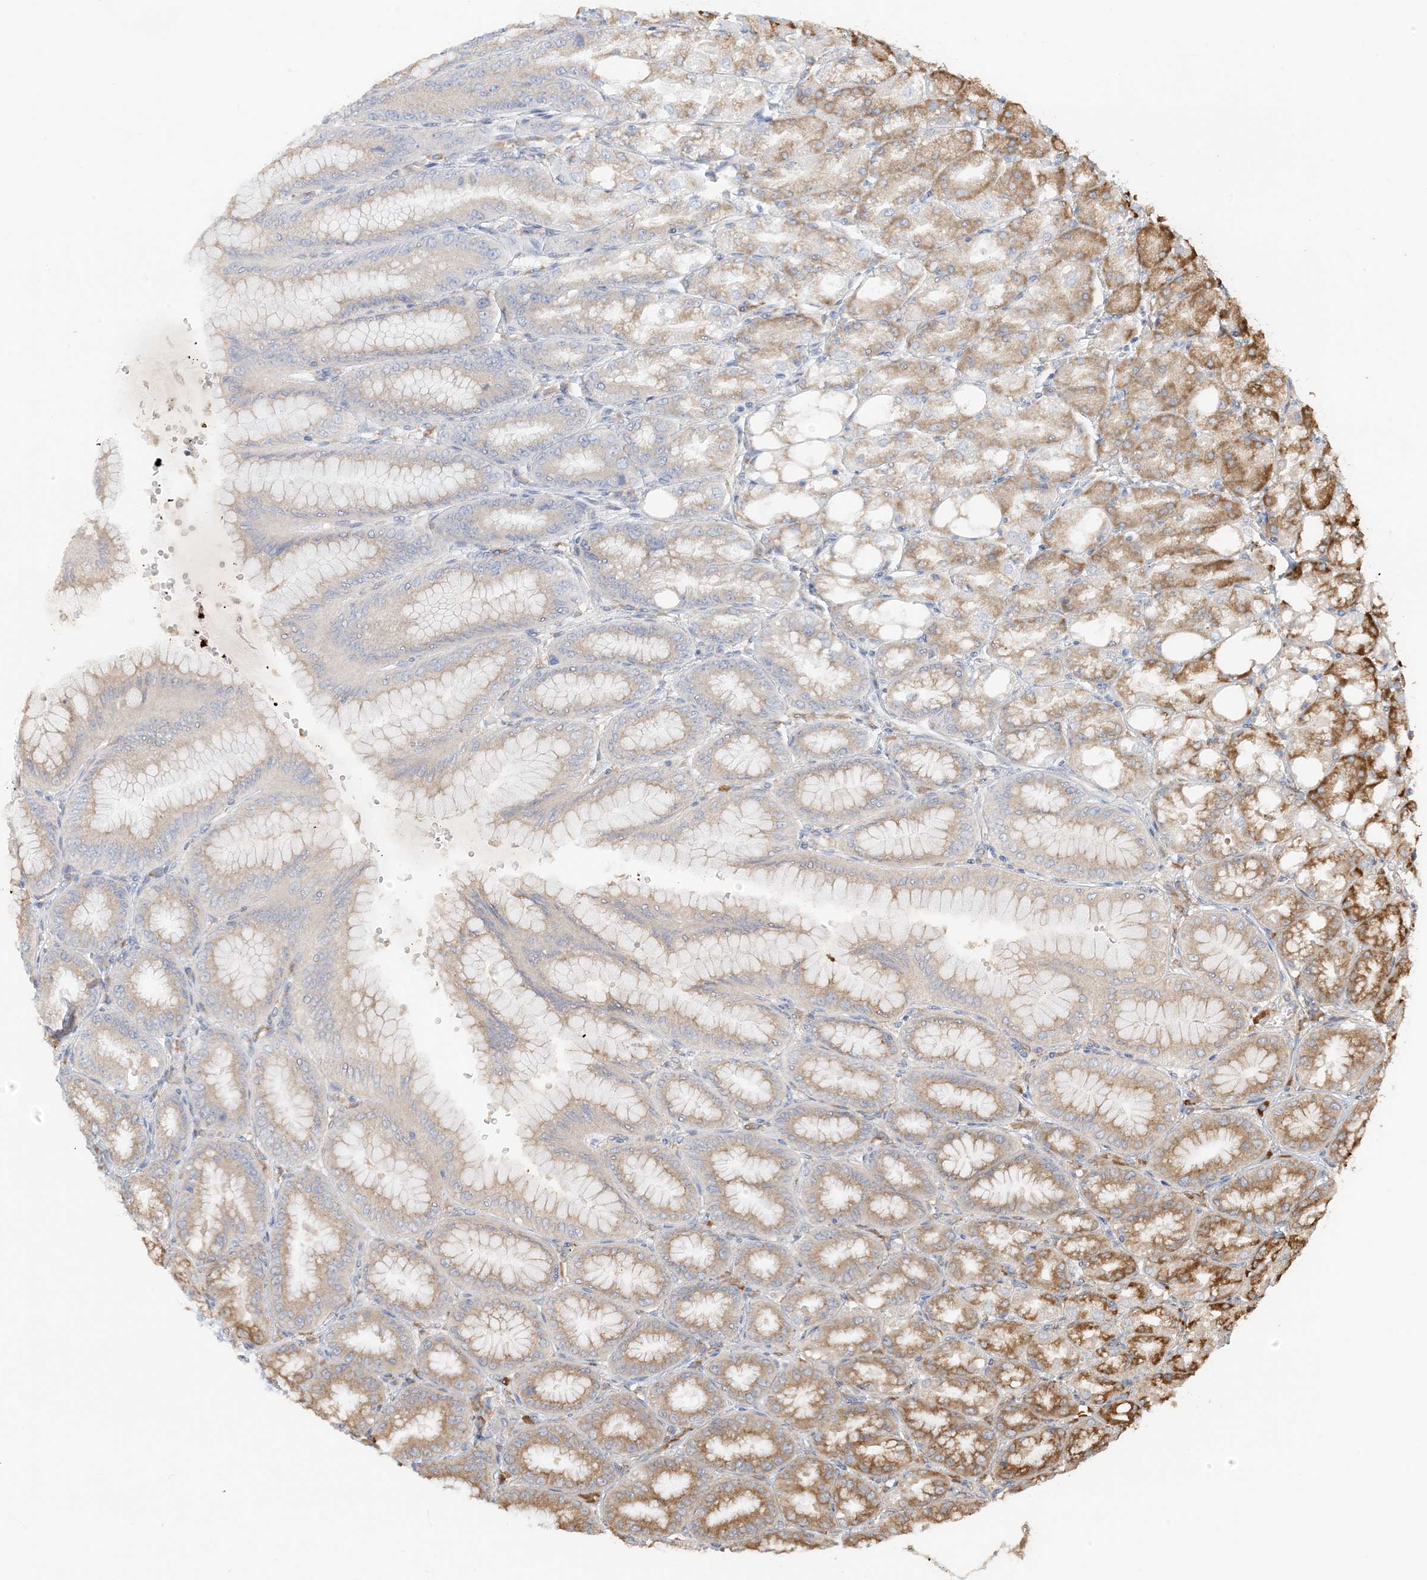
{"staining": {"intensity": "moderate", "quantity": "25%-75%", "location": "cytoplasmic/membranous"}, "tissue": "stomach", "cell_type": "Glandular cells", "image_type": "normal", "snomed": [{"axis": "morphology", "description": "Normal tissue, NOS"}, {"axis": "topography", "description": "Stomach, lower"}], "caption": "Immunohistochemistry (IHC) staining of benign stomach, which reveals medium levels of moderate cytoplasmic/membranous expression in approximately 25%-75% of glandular cells indicating moderate cytoplasmic/membranous protein positivity. The staining was performed using DAB (3,3'-diaminobenzidine) (brown) for protein detection and nuclei were counterstained in hematoxylin (blue).", "gene": "HNMT", "patient": {"sex": "male", "age": 71}}